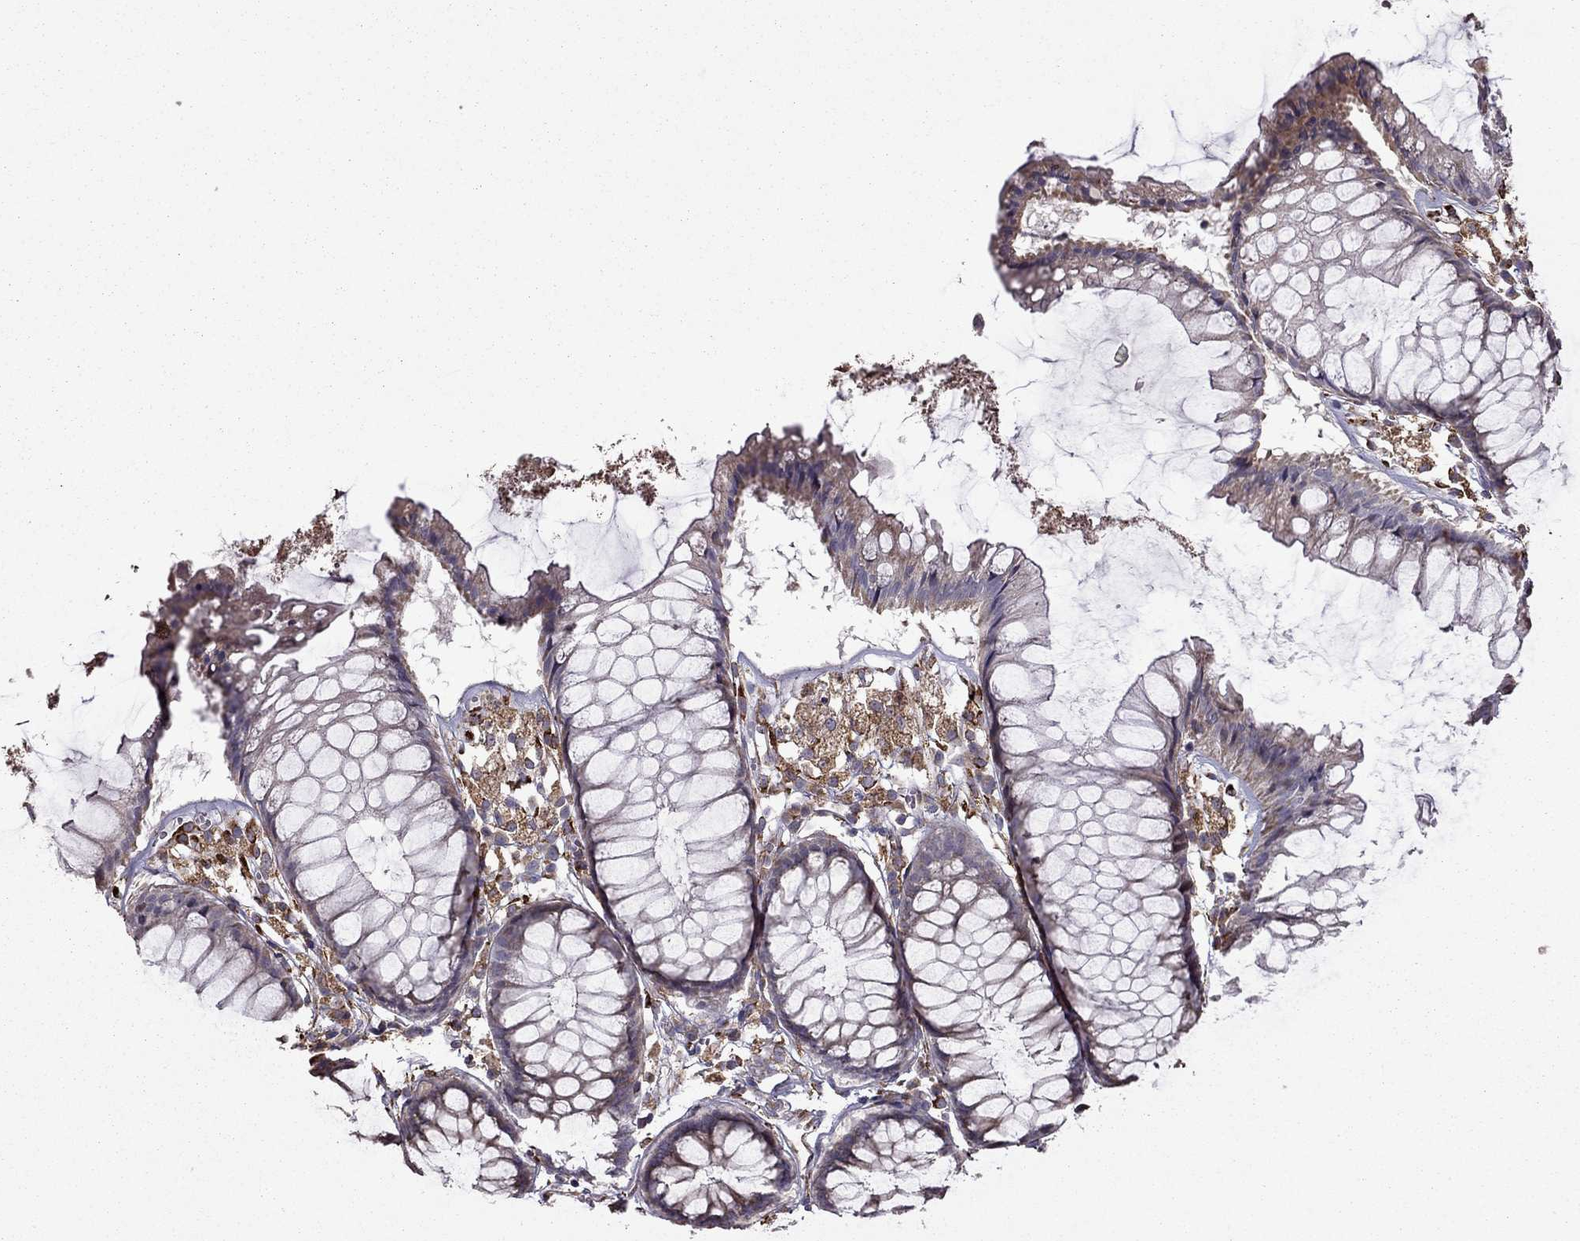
{"staining": {"intensity": "moderate", "quantity": ">75%", "location": "cytoplasmic/membranous"}, "tissue": "colon", "cell_type": "Endothelial cells", "image_type": "normal", "snomed": [{"axis": "morphology", "description": "Normal tissue, NOS"}, {"axis": "morphology", "description": "Adenocarcinoma, NOS"}, {"axis": "topography", "description": "Colon"}], "caption": "A histopathology image showing moderate cytoplasmic/membranous positivity in approximately >75% of endothelial cells in normal colon, as visualized by brown immunohistochemical staining.", "gene": "IKBIP", "patient": {"sex": "male", "age": 65}}